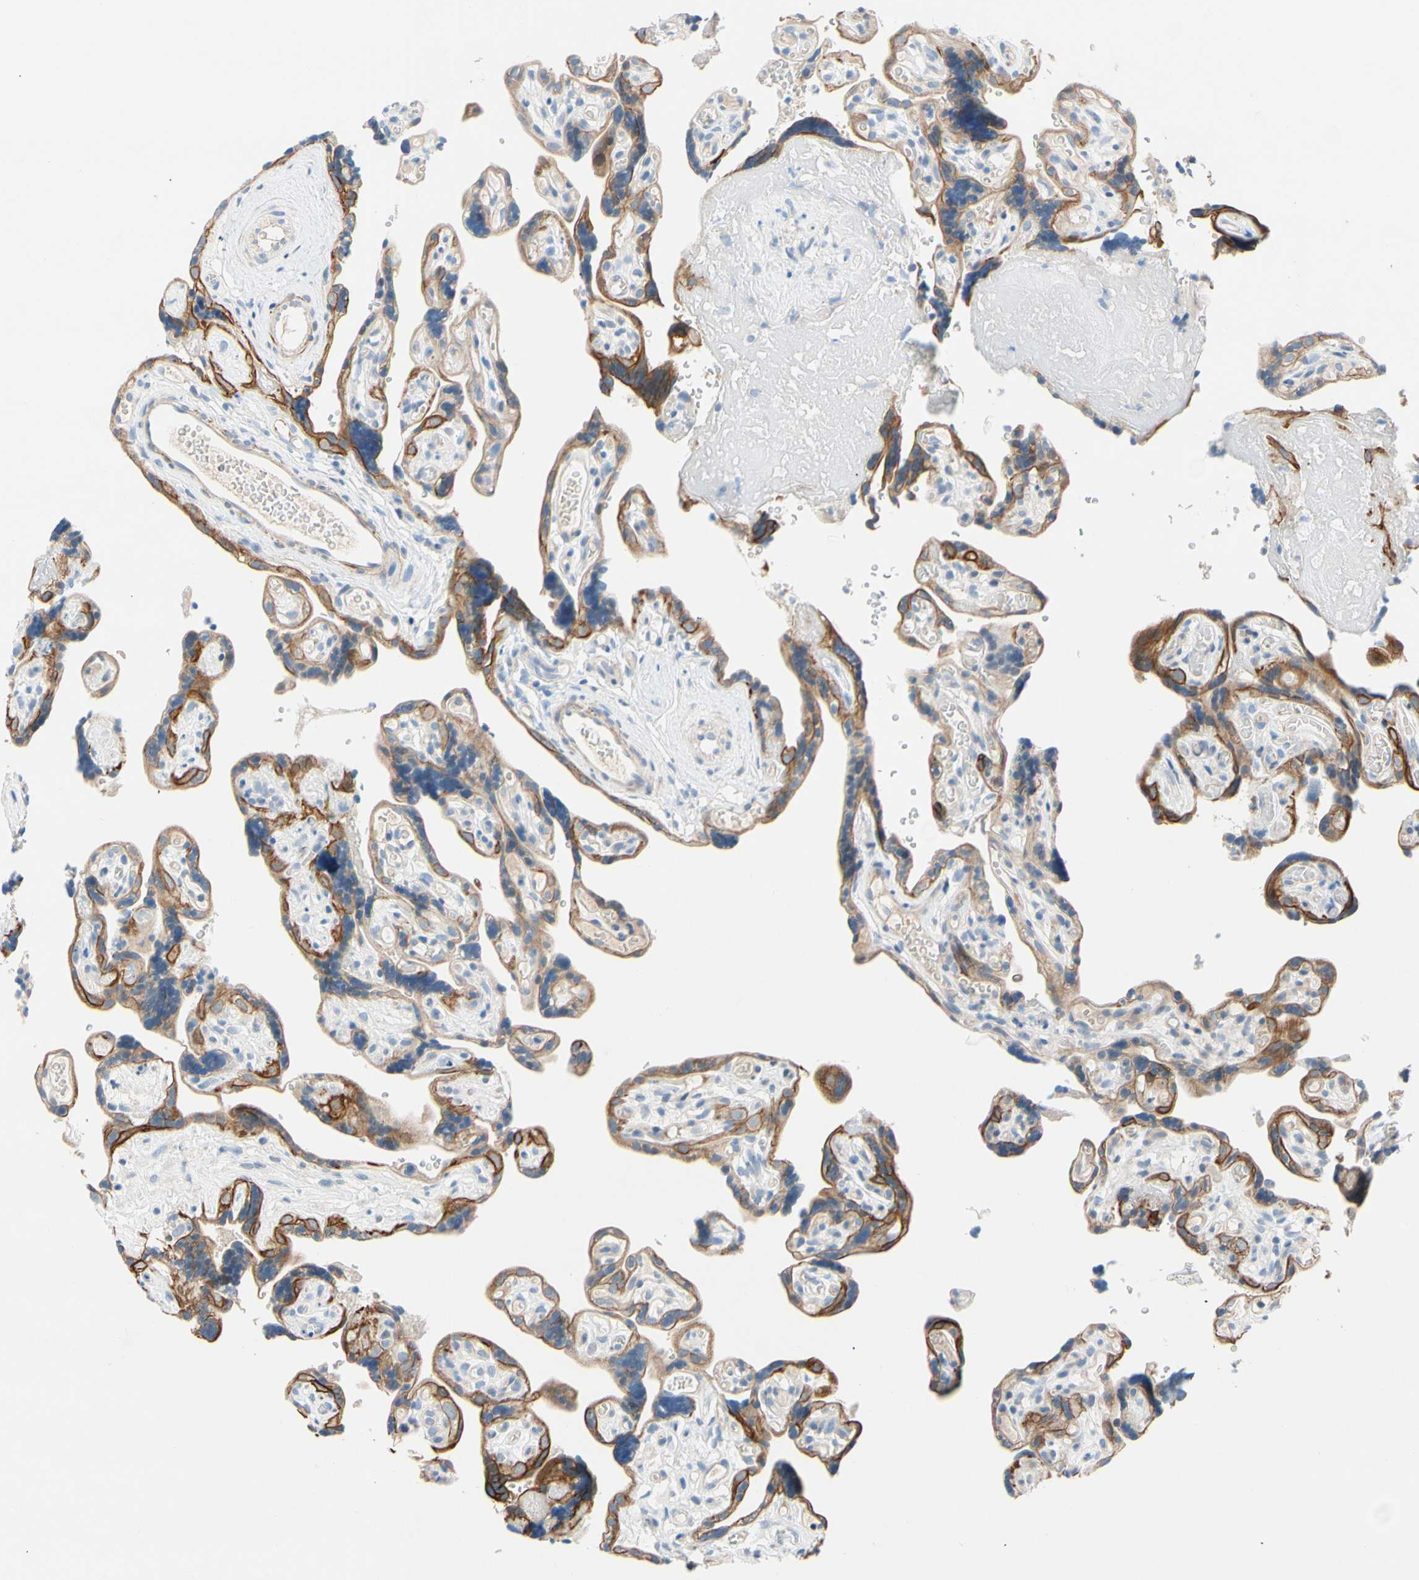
{"staining": {"intensity": "negative", "quantity": "none", "location": "none"}, "tissue": "placenta", "cell_type": "Decidual cells", "image_type": "normal", "snomed": [{"axis": "morphology", "description": "Normal tissue, NOS"}, {"axis": "topography", "description": "Placenta"}], "caption": "This histopathology image is of normal placenta stained with immunohistochemistry to label a protein in brown with the nuclei are counter-stained blue. There is no expression in decidual cells. The staining was performed using DAB (3,3'-diaminobenzidine) to visualize the protein expression in brown, while the nuclei were stained in blue with hematoxylin (Magnification: 20x).", "gene": "ZNF132", "patient": {"sex": "female", "age": 30}}